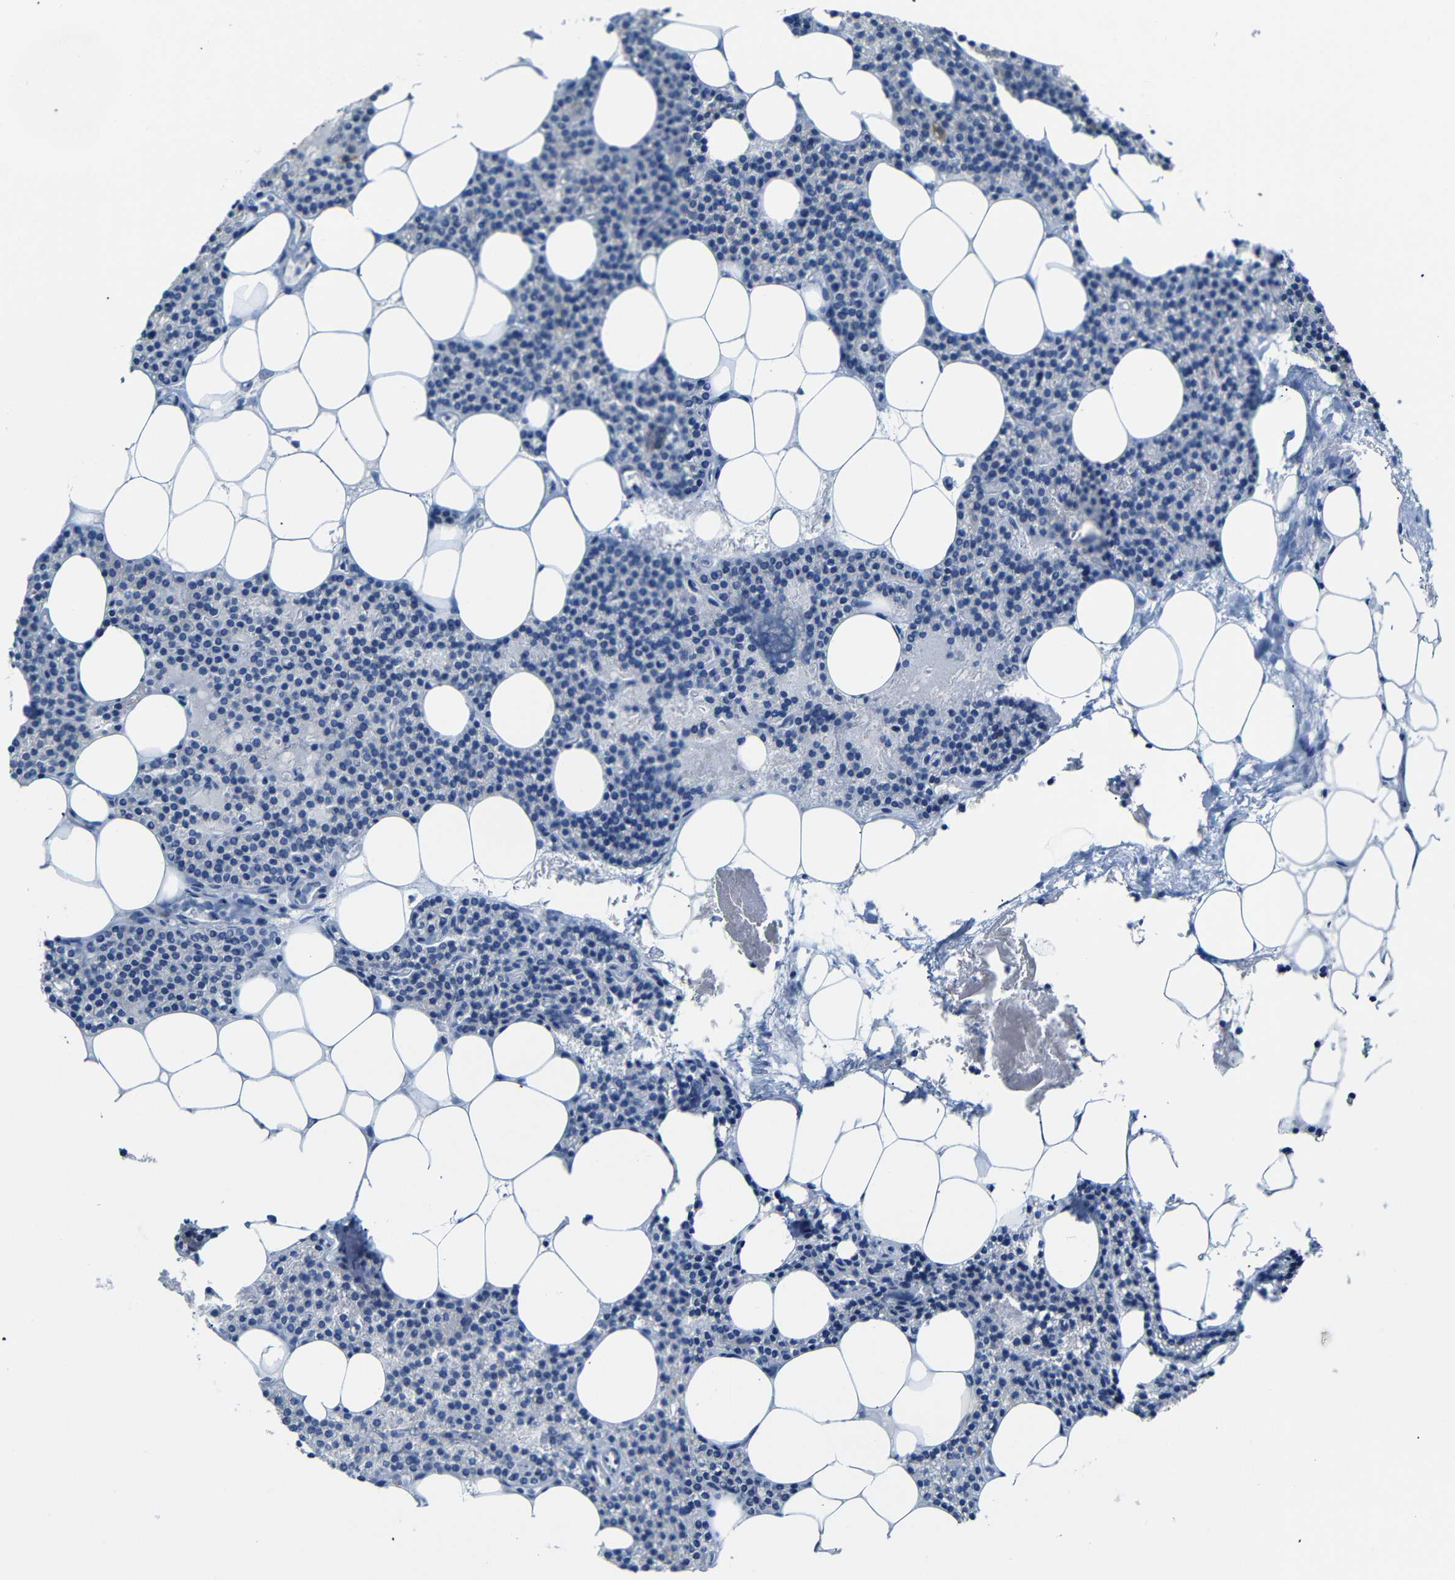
{"staining": {"intensity": "weak", "quantity": "25%-75%", "location": "cytoplasmic/membranous"}, "tissue": "parathyroid gland", "cell_type": "Glandular cells", "image_type": "normal", "snomed": [{"axis": "morphology", "description": "Normal tissue, NOS"}, {"axis": "morphology", "description": "Adenoma, NOS"}, {"axis": "topography", "description": "Parathyroid gland"}], "caption": "A high-resolution histopathology image shows IHC staining of benign parathyroid gland, which displays weak cytoplasmic/membranous staining in about 25%-75% of glandular cells.", "gene": "C15orf48", "patient": {"sex": "female", "age": 51}}